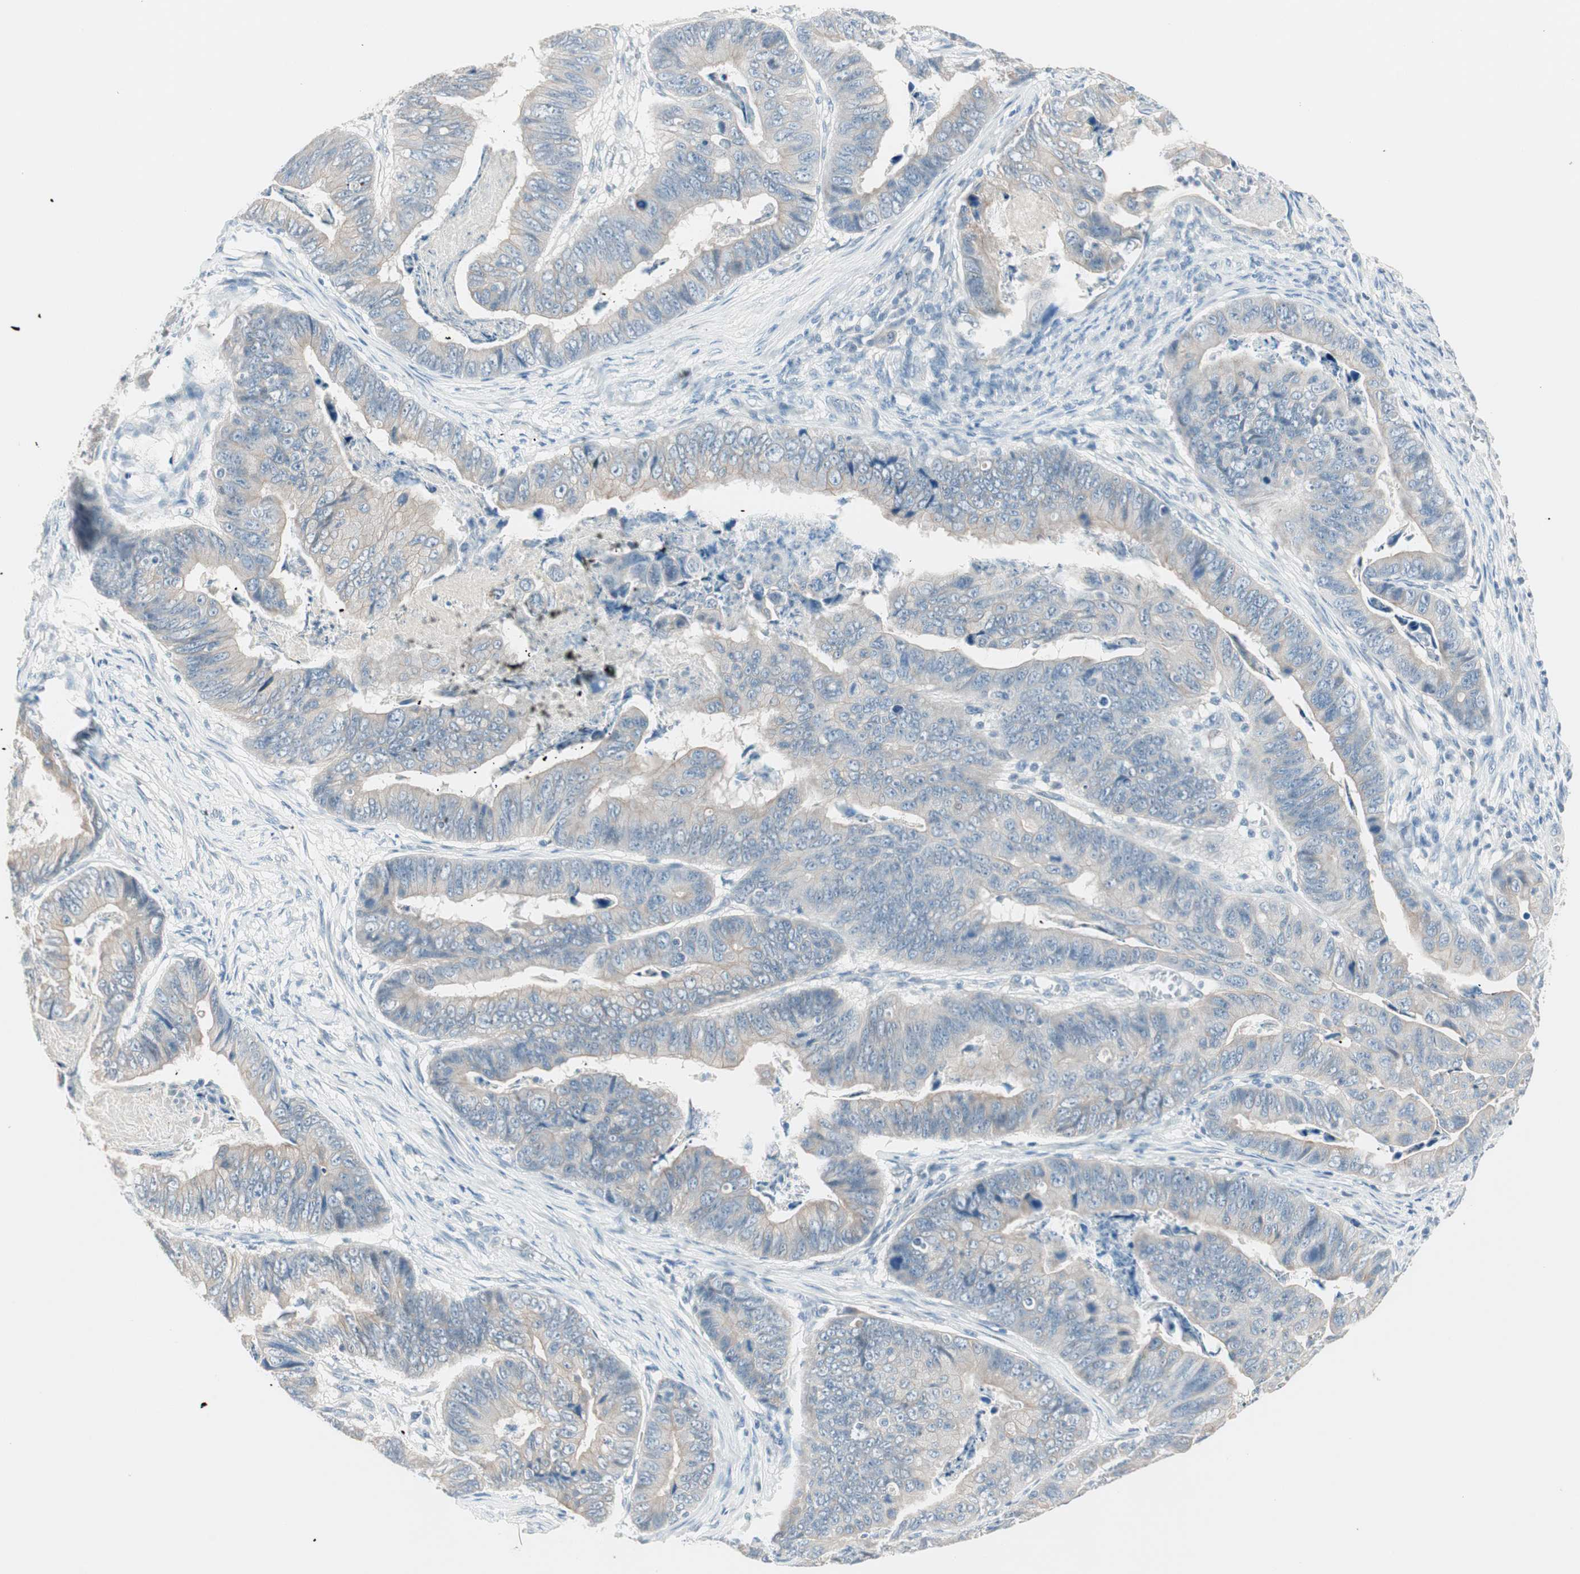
{"staining": {"intensity": "weak", "quantity": ">75%", "location": "cytoplasmic/membranous"}, "tissue": "stomach cancer", "cell_type": "Tumor cells", "image_type": "cancer", "snomed": [{"axis": "morphology", "description": "Adenocarcinoma, NOS"}, {"axis": "topography", "description": "Stomach, lower"}], "caption": "Human stomach adenocarcinoma stained with a brown dye displays weak cytoplasmic/membranous positive positivity in approximately >75% of tumor cells.", "gene": "GNAO1", "patient": {"sex": "male", "age": 77}}